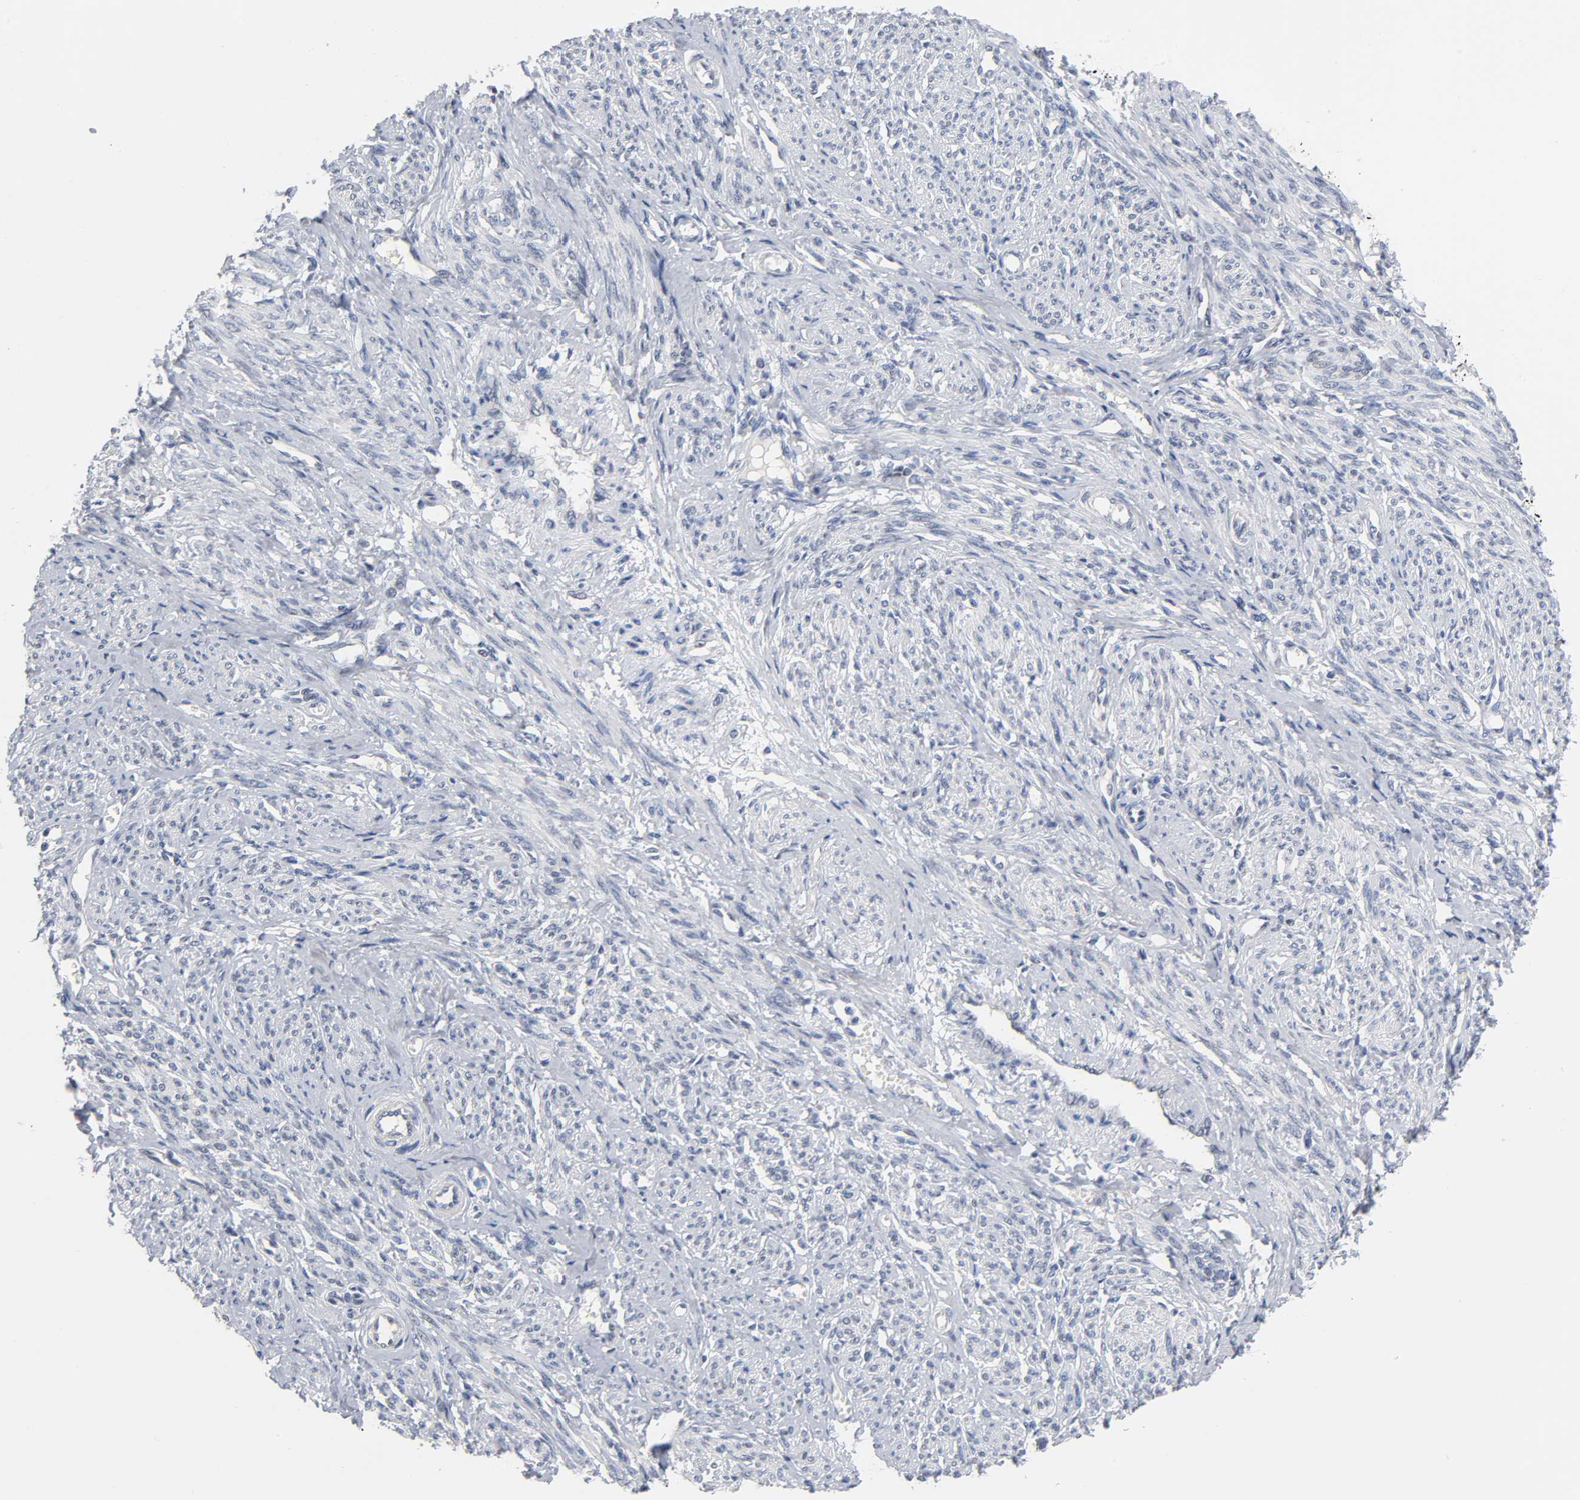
{"staining": {"intensity": "negative", "quantity": "none", "location": "none"}, "tissue": "smooth muscle", "cell_type": "Smooth muscle cells", "image_type": "normal", "snomed": [{"axis": "morphology", "description": "Normal tissue, NOS"}, {"axis": "topography", "description": "Smooth muscle"}], "caption": "This is a micrograph of IHC staining of normal smooth muscle, which shows no expression in smooth muscle cells. (DAB (3,3'-diaminobenzidine) immunohistochemistry visualized using brightfield microscopy, high magnification).", "gene": "NFATC1", "patient": {"sex": "female", "age": 65}}